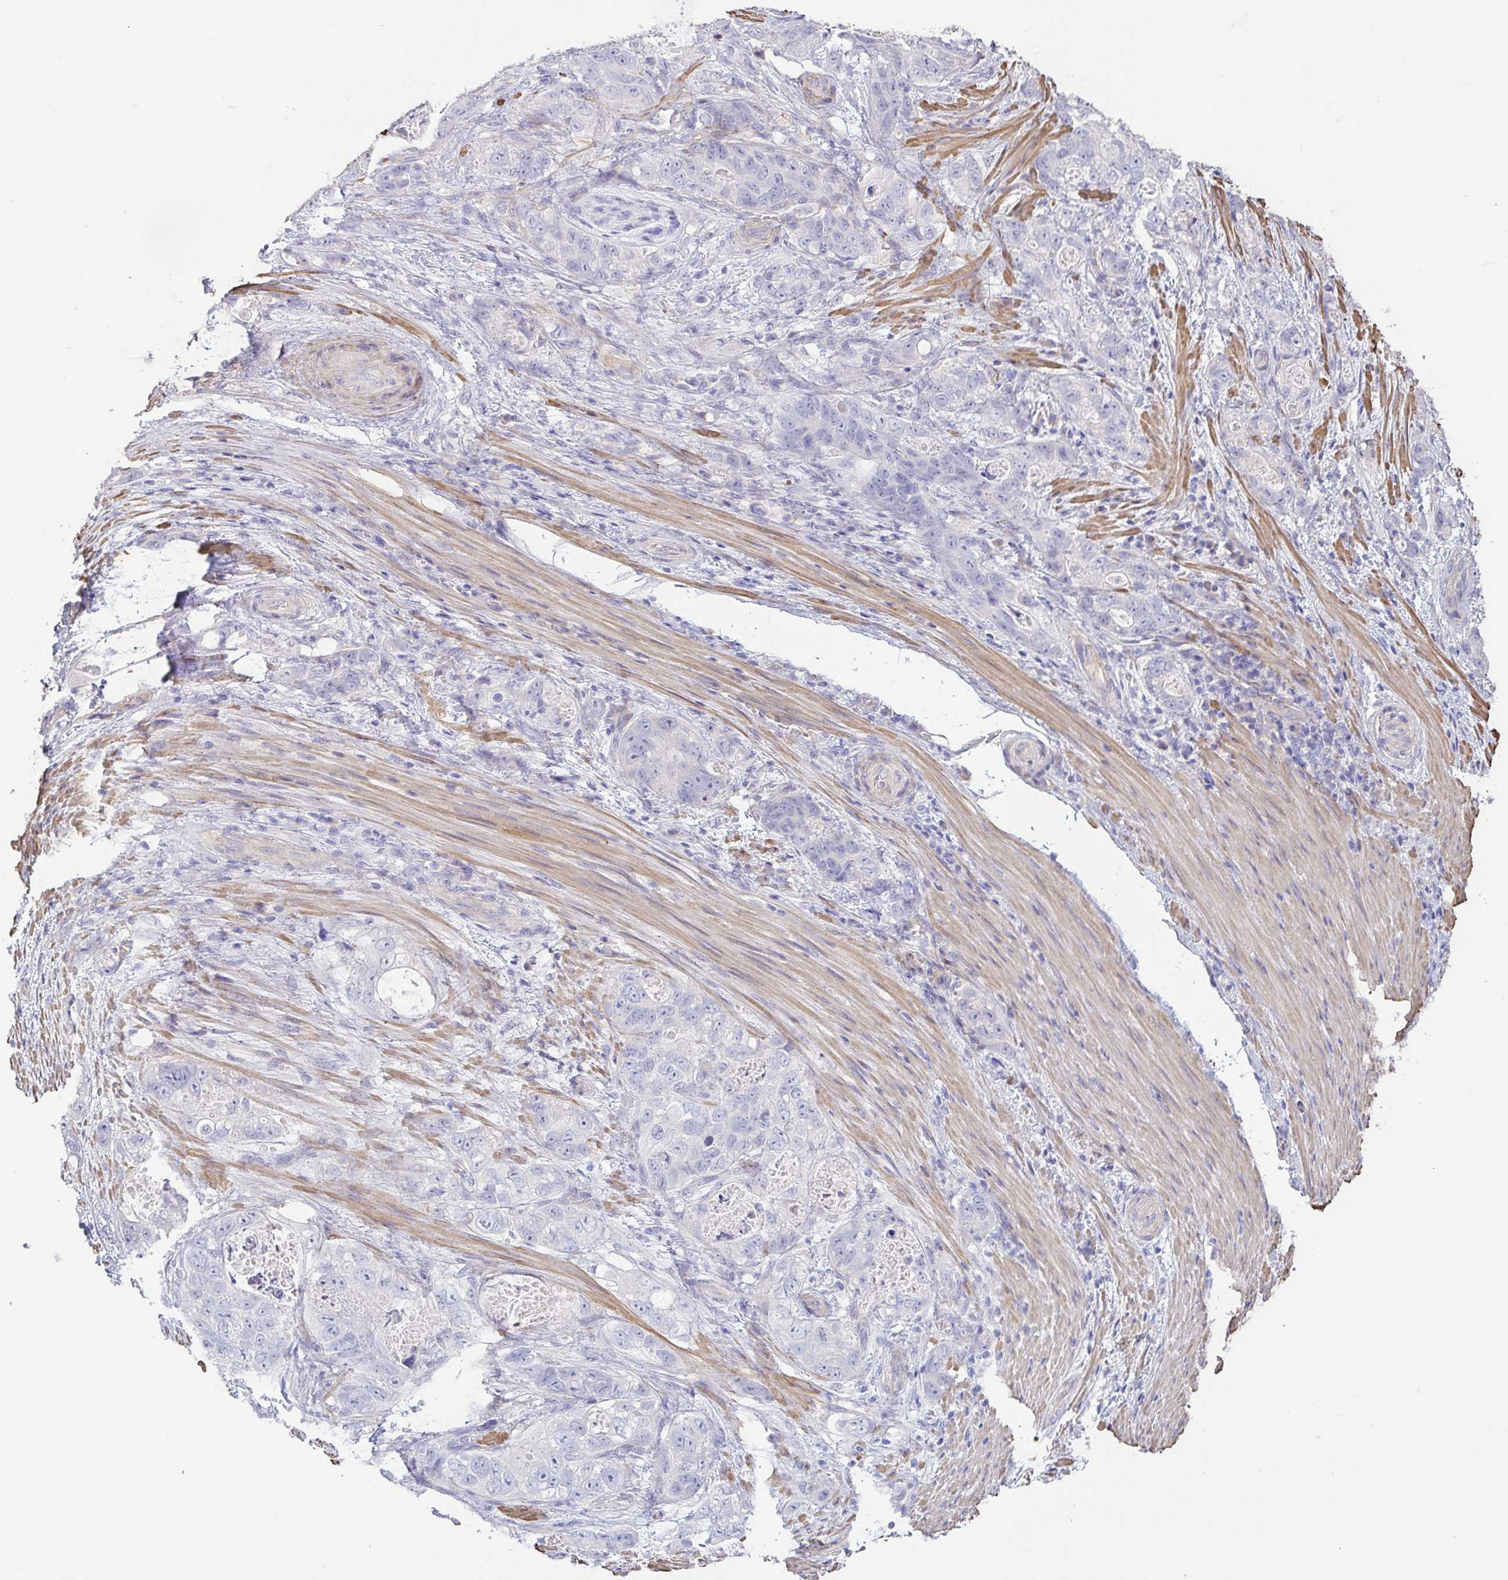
{"staining": {"intensity": "negative", "quantity": "none", "location": "none"}, "tissue": "stomach cancer", "cell_type": "Tumor cells", "image_type": "cancer", "snomed": [{"axis": "morphology", "description": "Normal tissue, NOS"}, {"axis": "morphology", "description": "Adenocarcinoma, NOS"}, {"axis": "topography", "description": "Stomach"}], "caption": "Tumor cells show no significant expression in adenocarcinoma (stomach).", "gene": "PYGM", "patient": {"sex": "female", "age": 89}}